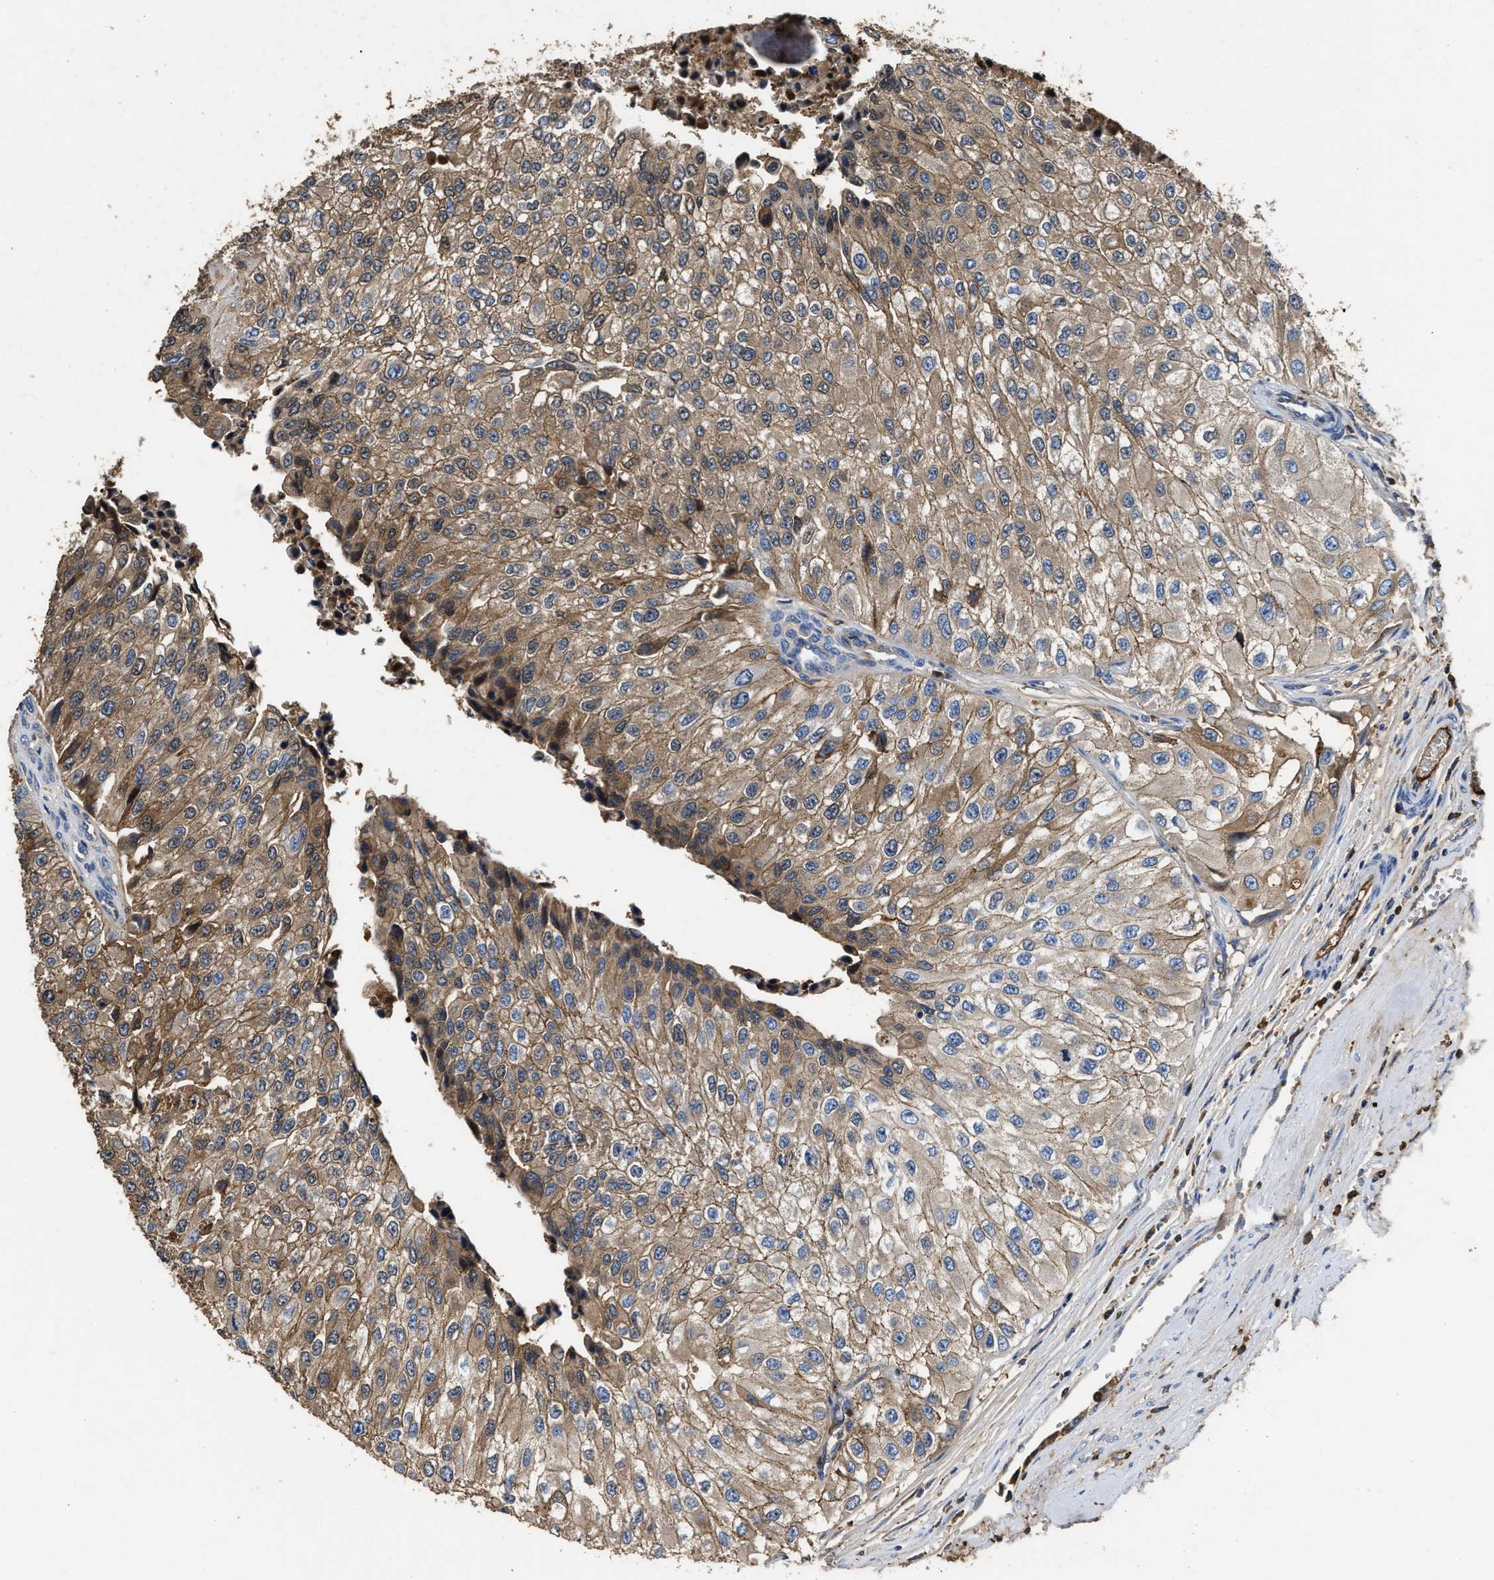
{"staining": {"intensity": "moderate", "quantity": ">75%", "location": "cytoplasmic/membranous"}, "tissue": "urothelial cancer", "cell_type": "Tumor cells", "image_type": "cancer", "snomed": [{"axis": "morphology", "description": "Urothelial carcinoma, High grade"}, {"axis": "topography", "description": "Kidney"}, {"axis": "topography", "description": "Urinary bladder"}], "caption": "This photomicrograph shows IHC staining of urothelial carcinoma (high-grade), with medium moderate cytoplasmic/membranous staining in approximately >75% of tumor cells.", "gene": "C3", "patient": {"sex": "male", "age": 77}}